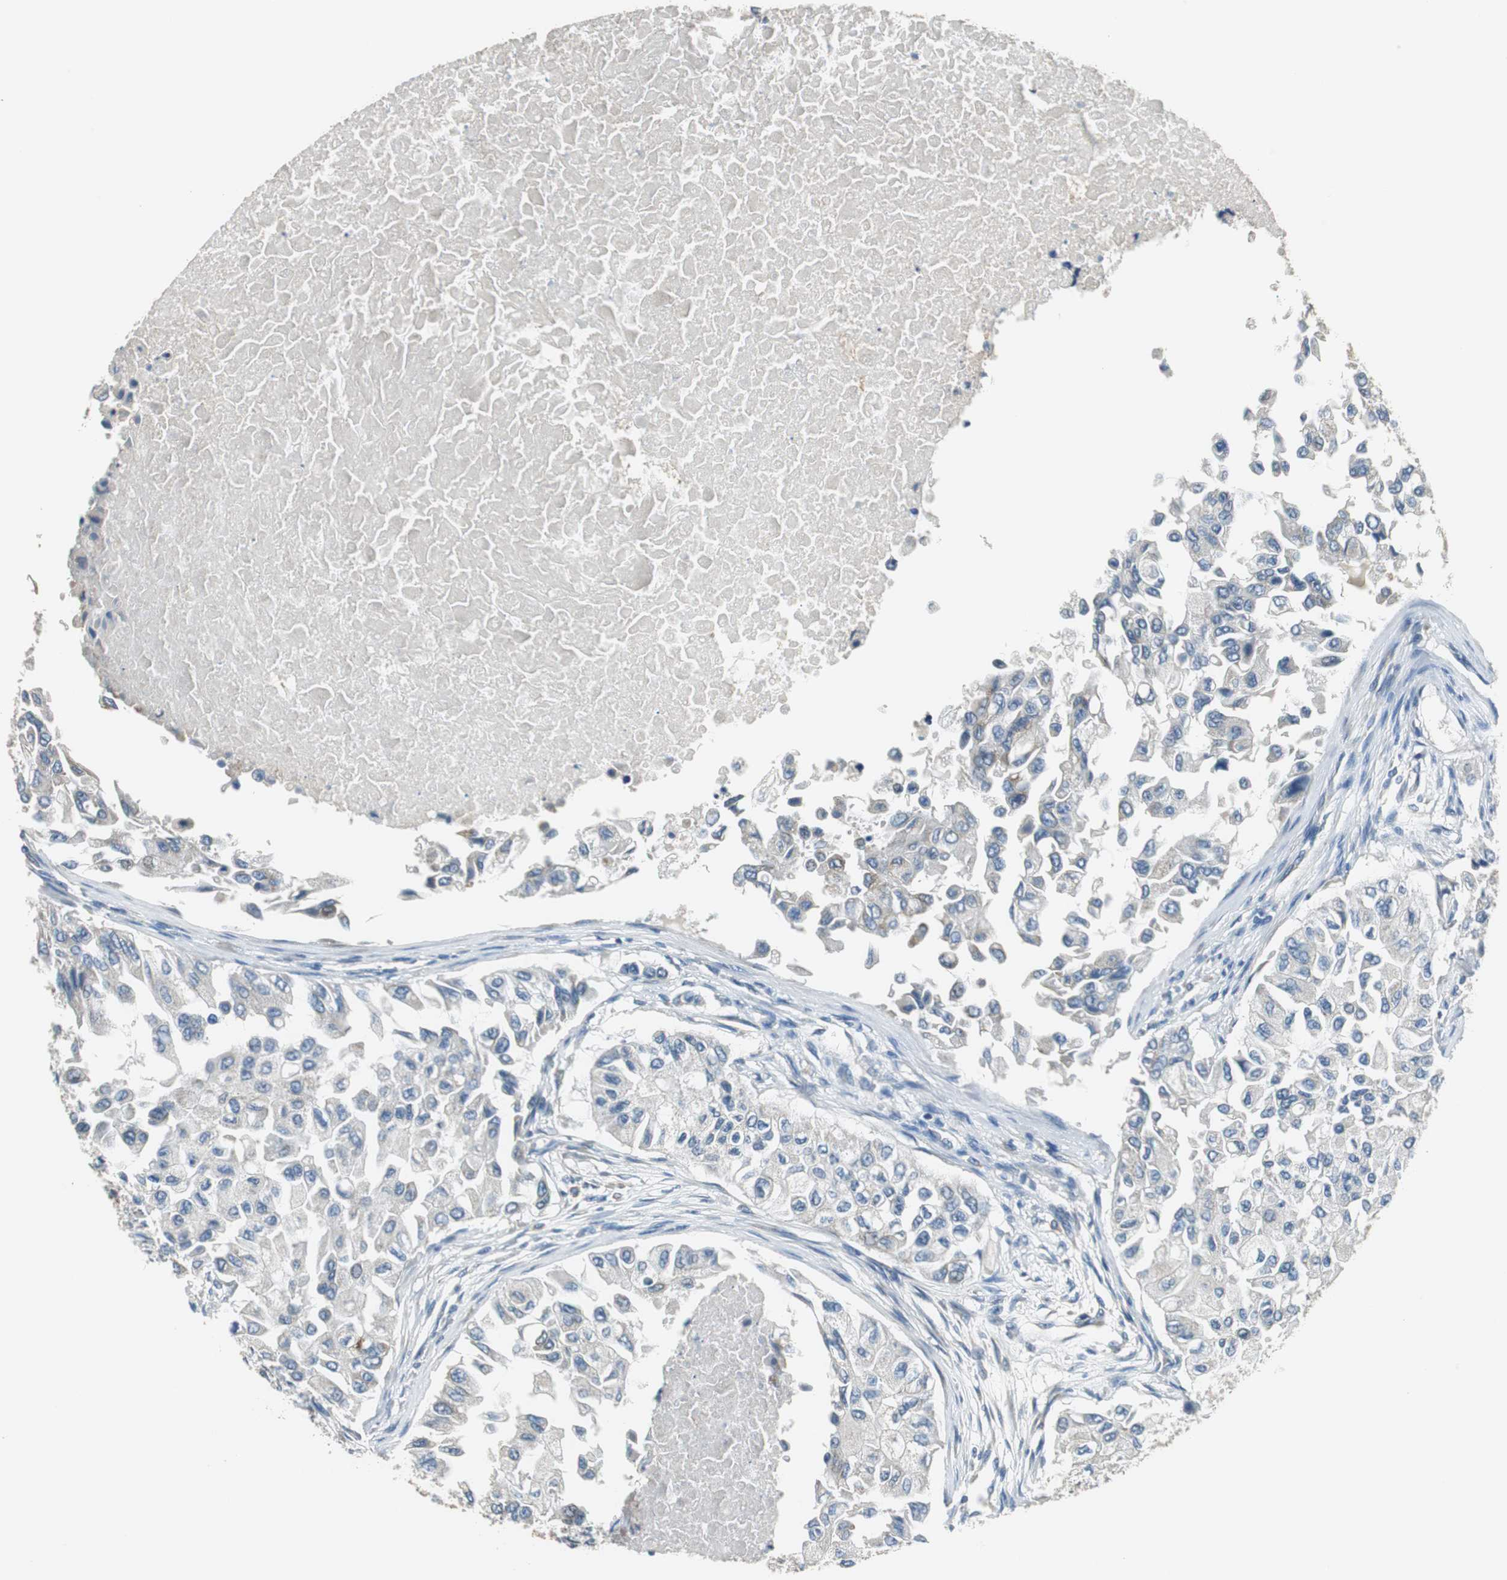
{"staining": {"intensity": "negative", "quantity": "none", "location": "none"}, "tissue": "breast cancer", "cell_type": "Tumor cells", "image_type": "cancer", "snomed": [{"axis": "morphology", "description": "Normal tissue, NOS"}, {"axis": "morphology", "description": "Duct carcinoma"}, {"axis": "topography", "description": "Breast"}], "caption": "Tumor cells show no significant protein staining in breast cancer (intraductal carcinoma).", "gene": "MTIF2", "patient": {"sex": "female", "age": 49}}